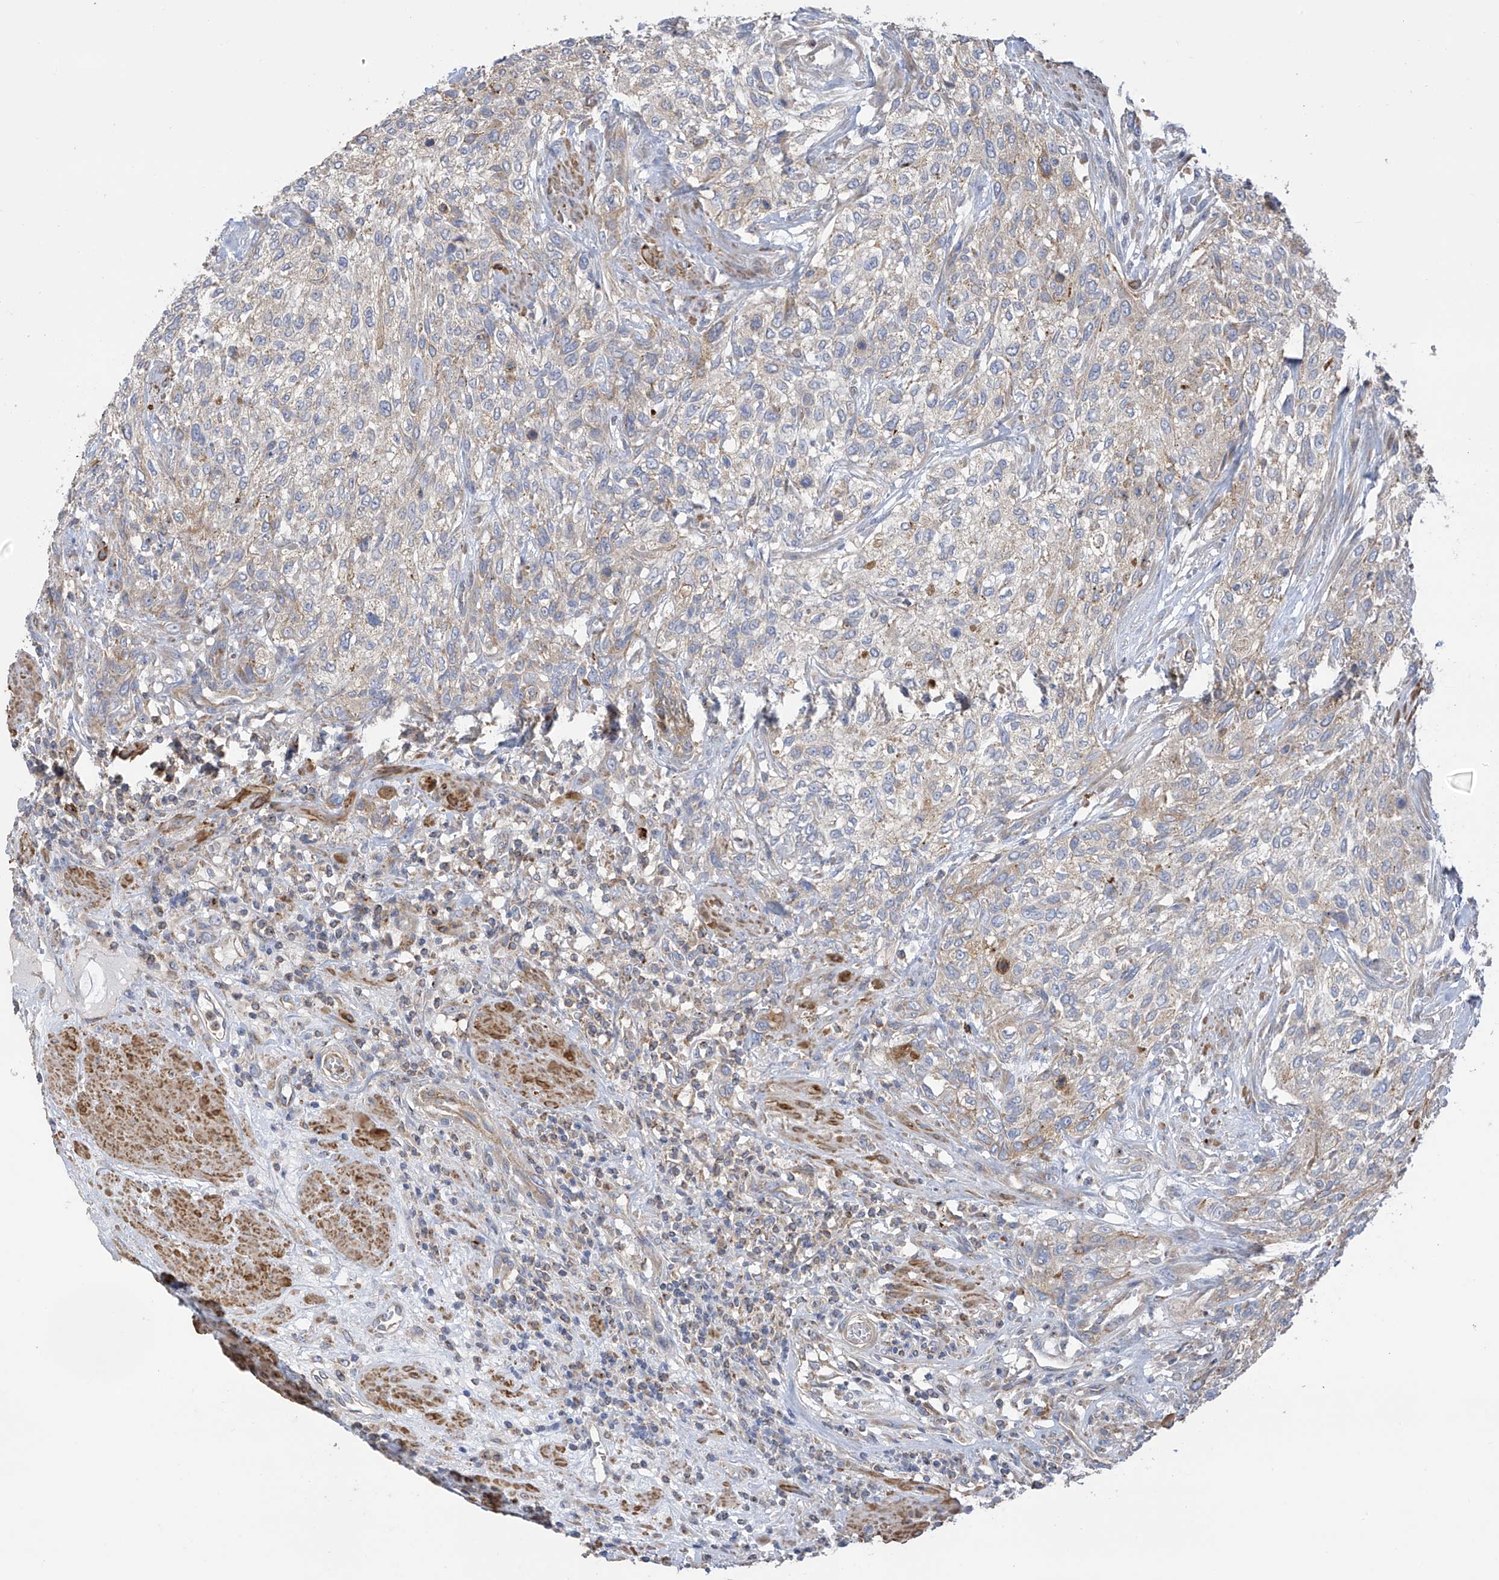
{"staining": {"intensity": "negative", "quantity": "none", "location": "none"}, "tissue": "urothelial cancer", "cell_type": "Tumor cells", "image_type": "cancer", "snomed": [{"axis": "morphology", "description": "Urothelial carcinoma, High grade"}, {"axis": "topography", "description": "Urinary bladder"}], "caption": "Human urothelial carcinoma (high-grade) stained for a protein using IHC exhibits no staining in tumor cells.", "gene": "ITM2B", "patient": {"sex": "male", "age": 35}}